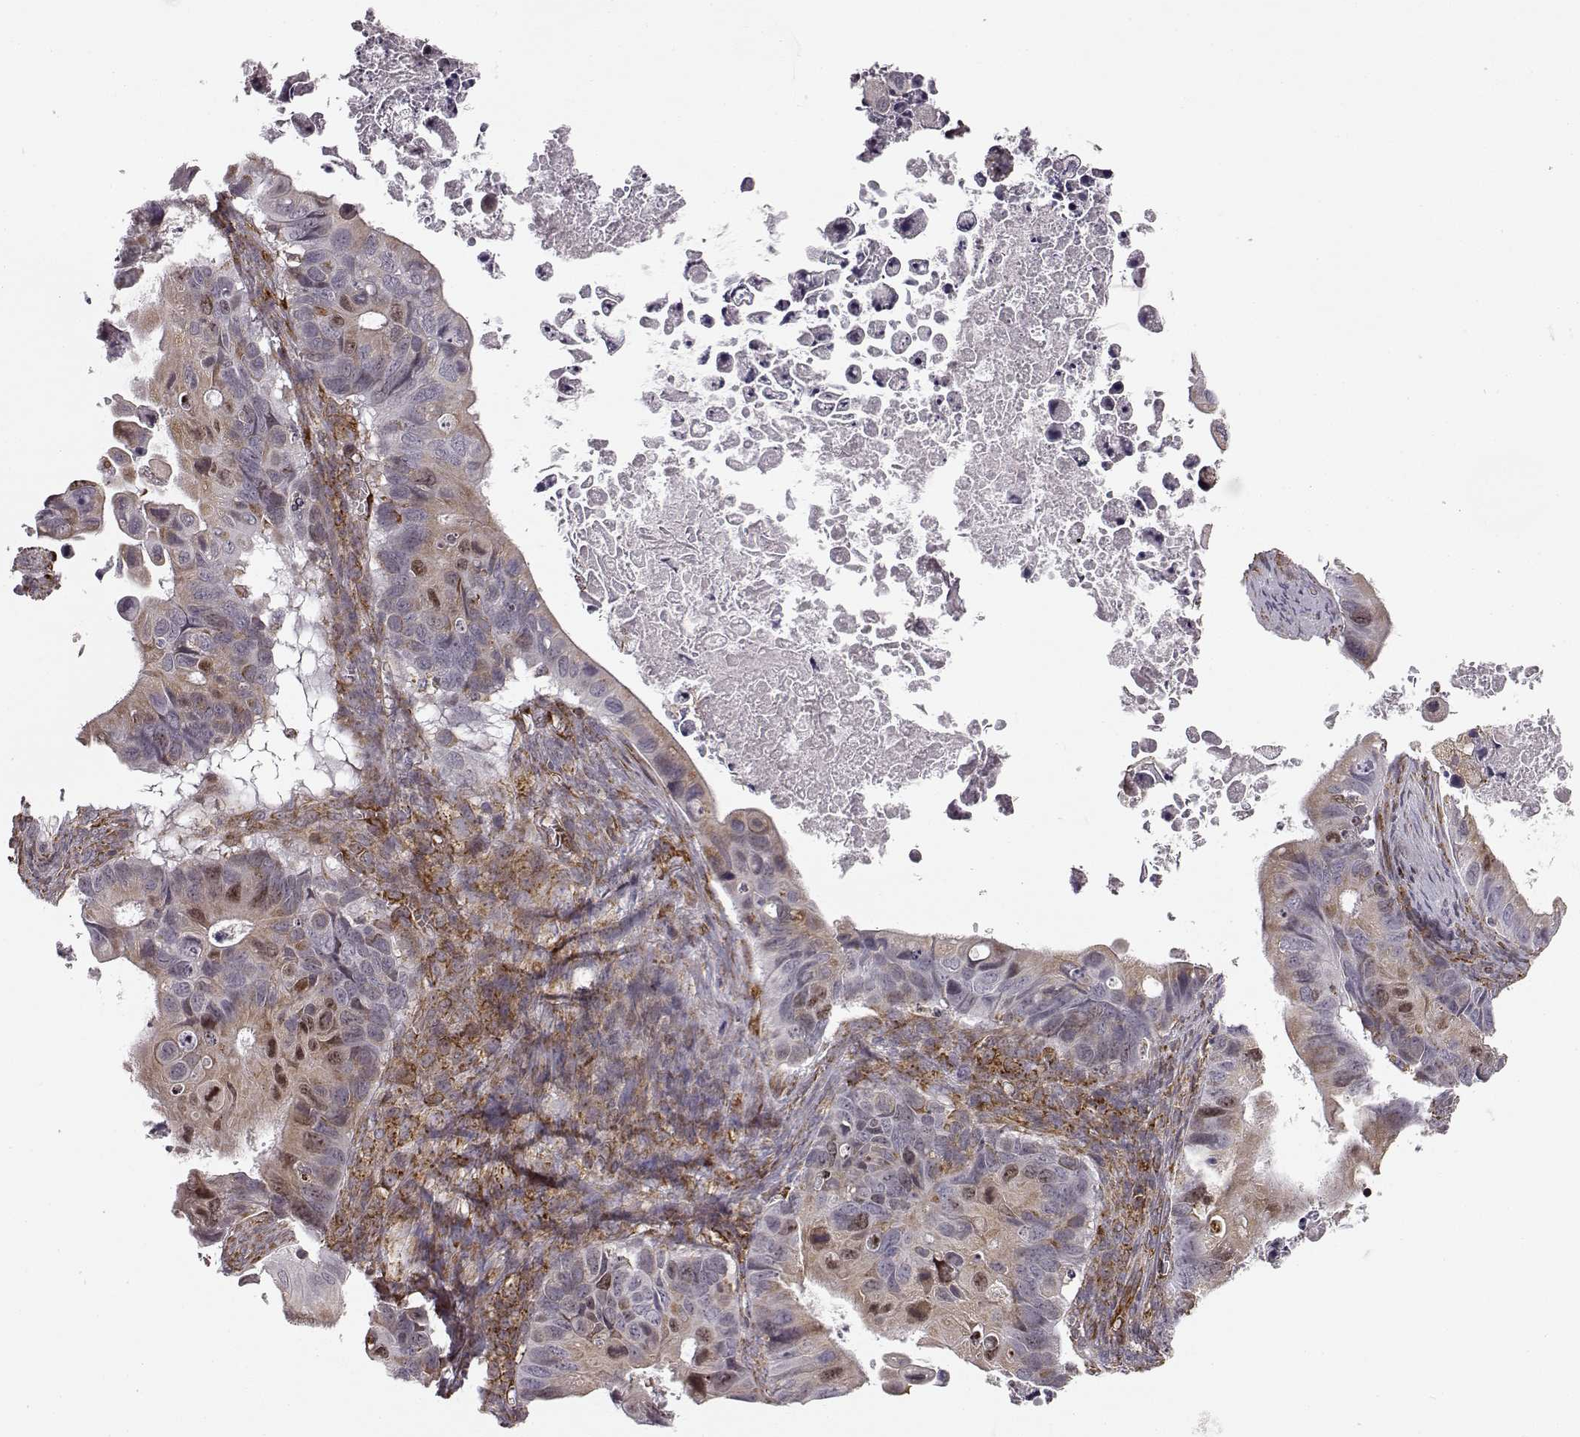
{"staining": {"intensity": "moderate", "quantity": "<25%", "location": "cytoplasmic/membranous"}, "tissue": "ovarian cancer", "cell_type": "Tumor cells", "image_type": "cancer", "snomed": [{"axis": "morphology", "description": "Cystadenocarcinoma, mucinous, NOS"}, {"axis": "topography", "description": "Ovary"}], "caption": "DAB (3,3'-diaminobenzidine) immunohistochemical staining of ovarian cancer displays moderate cytoplasmic/membranous protein staining in about <25% of tumor cells.", "gene": "TMEM14A", "patient": {"sex": "female", "age": 64}}